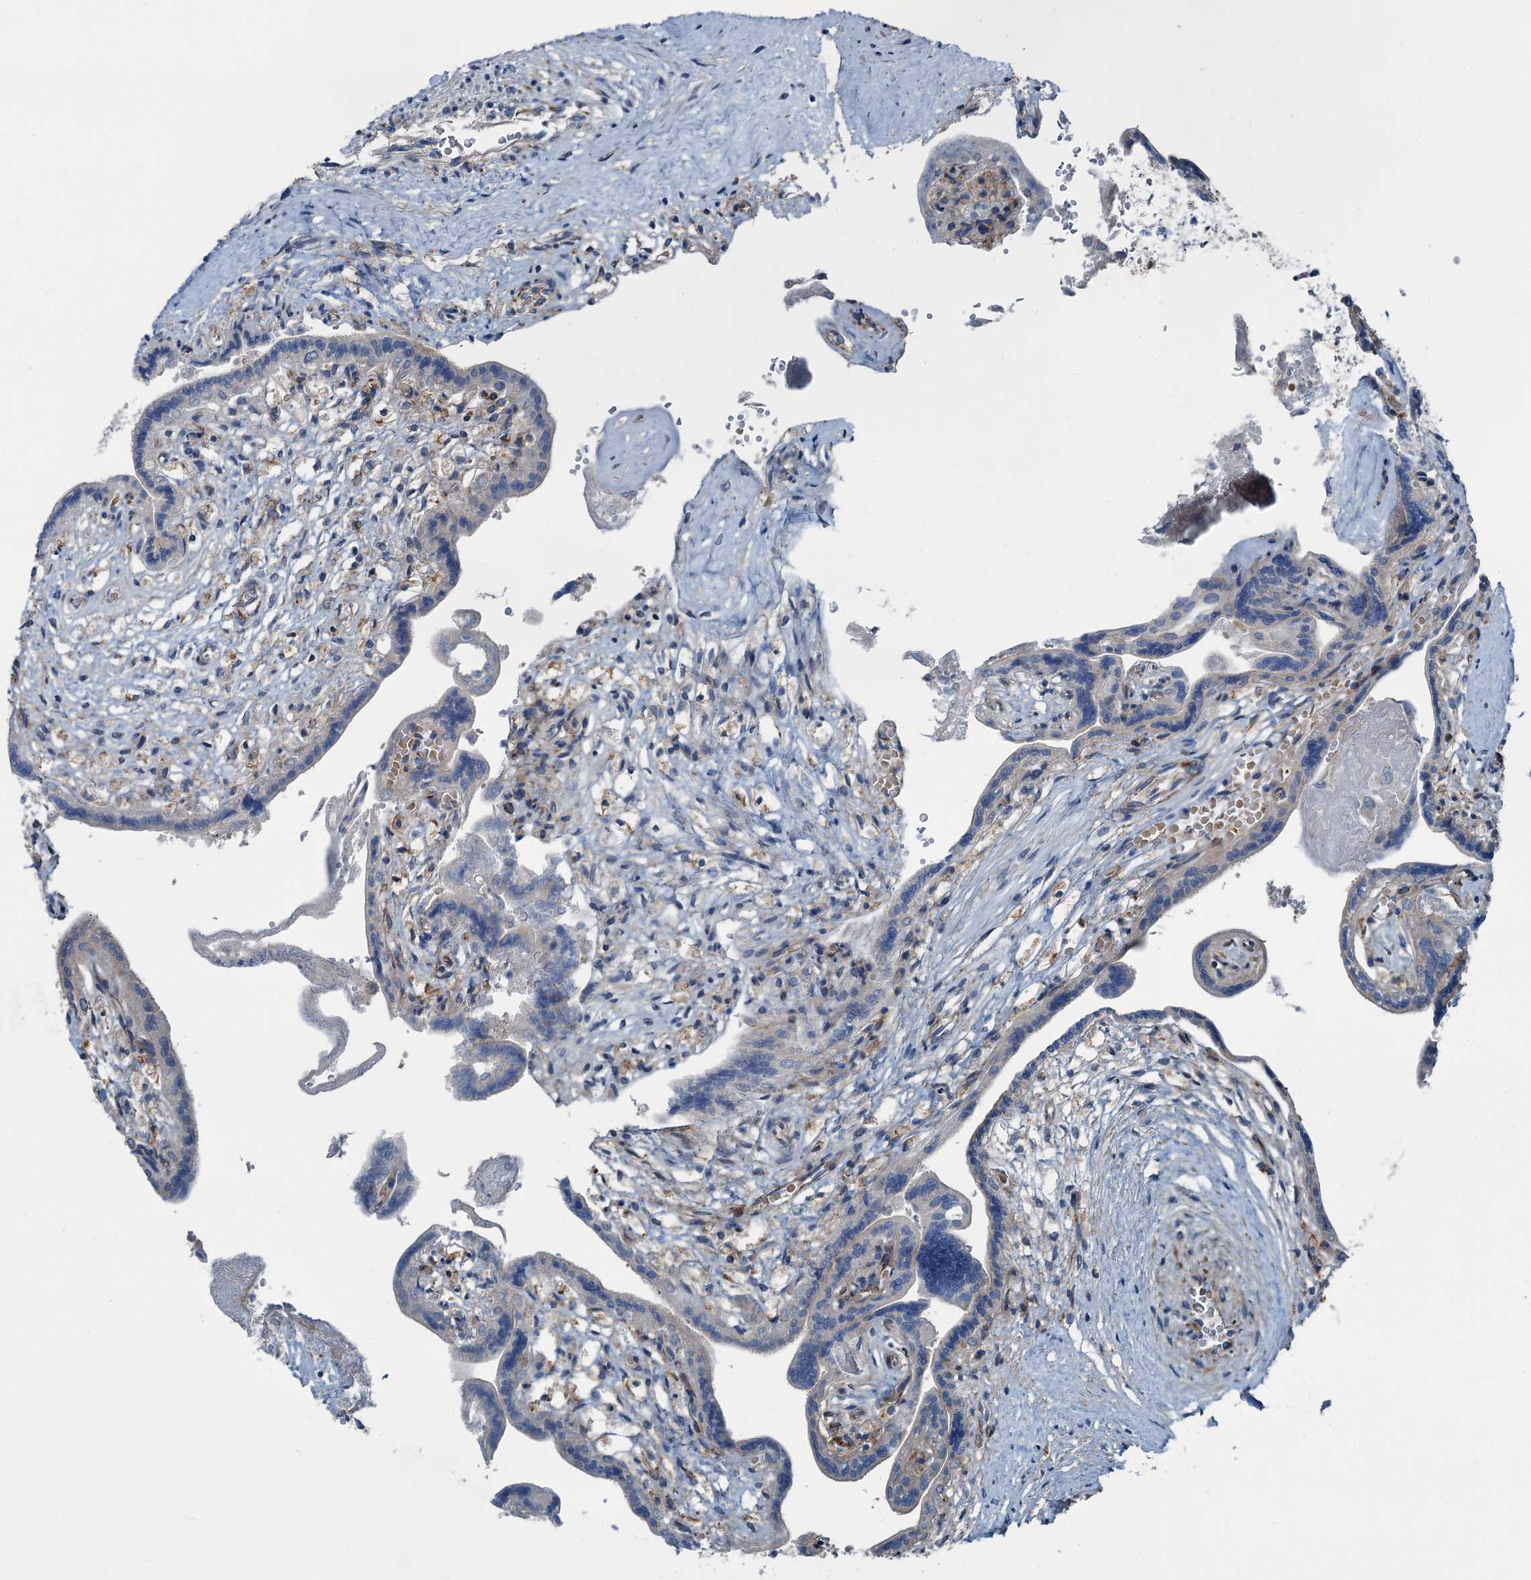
{"staining": {"intensity": "negative", "quantity": "none", "location": "none"}, "tissue": "placenta", "cell_type": "Trophoblastic cells", "image_type": "normal", "snomed": [{"axis": "morphology", "description": "Normal tissue, NOS"}, {"axis": "topography", "description": "Placenta"}], "caption": "The micrograph displays no staining of trophoblastic cells in unremarkable placenta.", "gene": "AXL", "patient": {"sex": "female", "age": 37}}